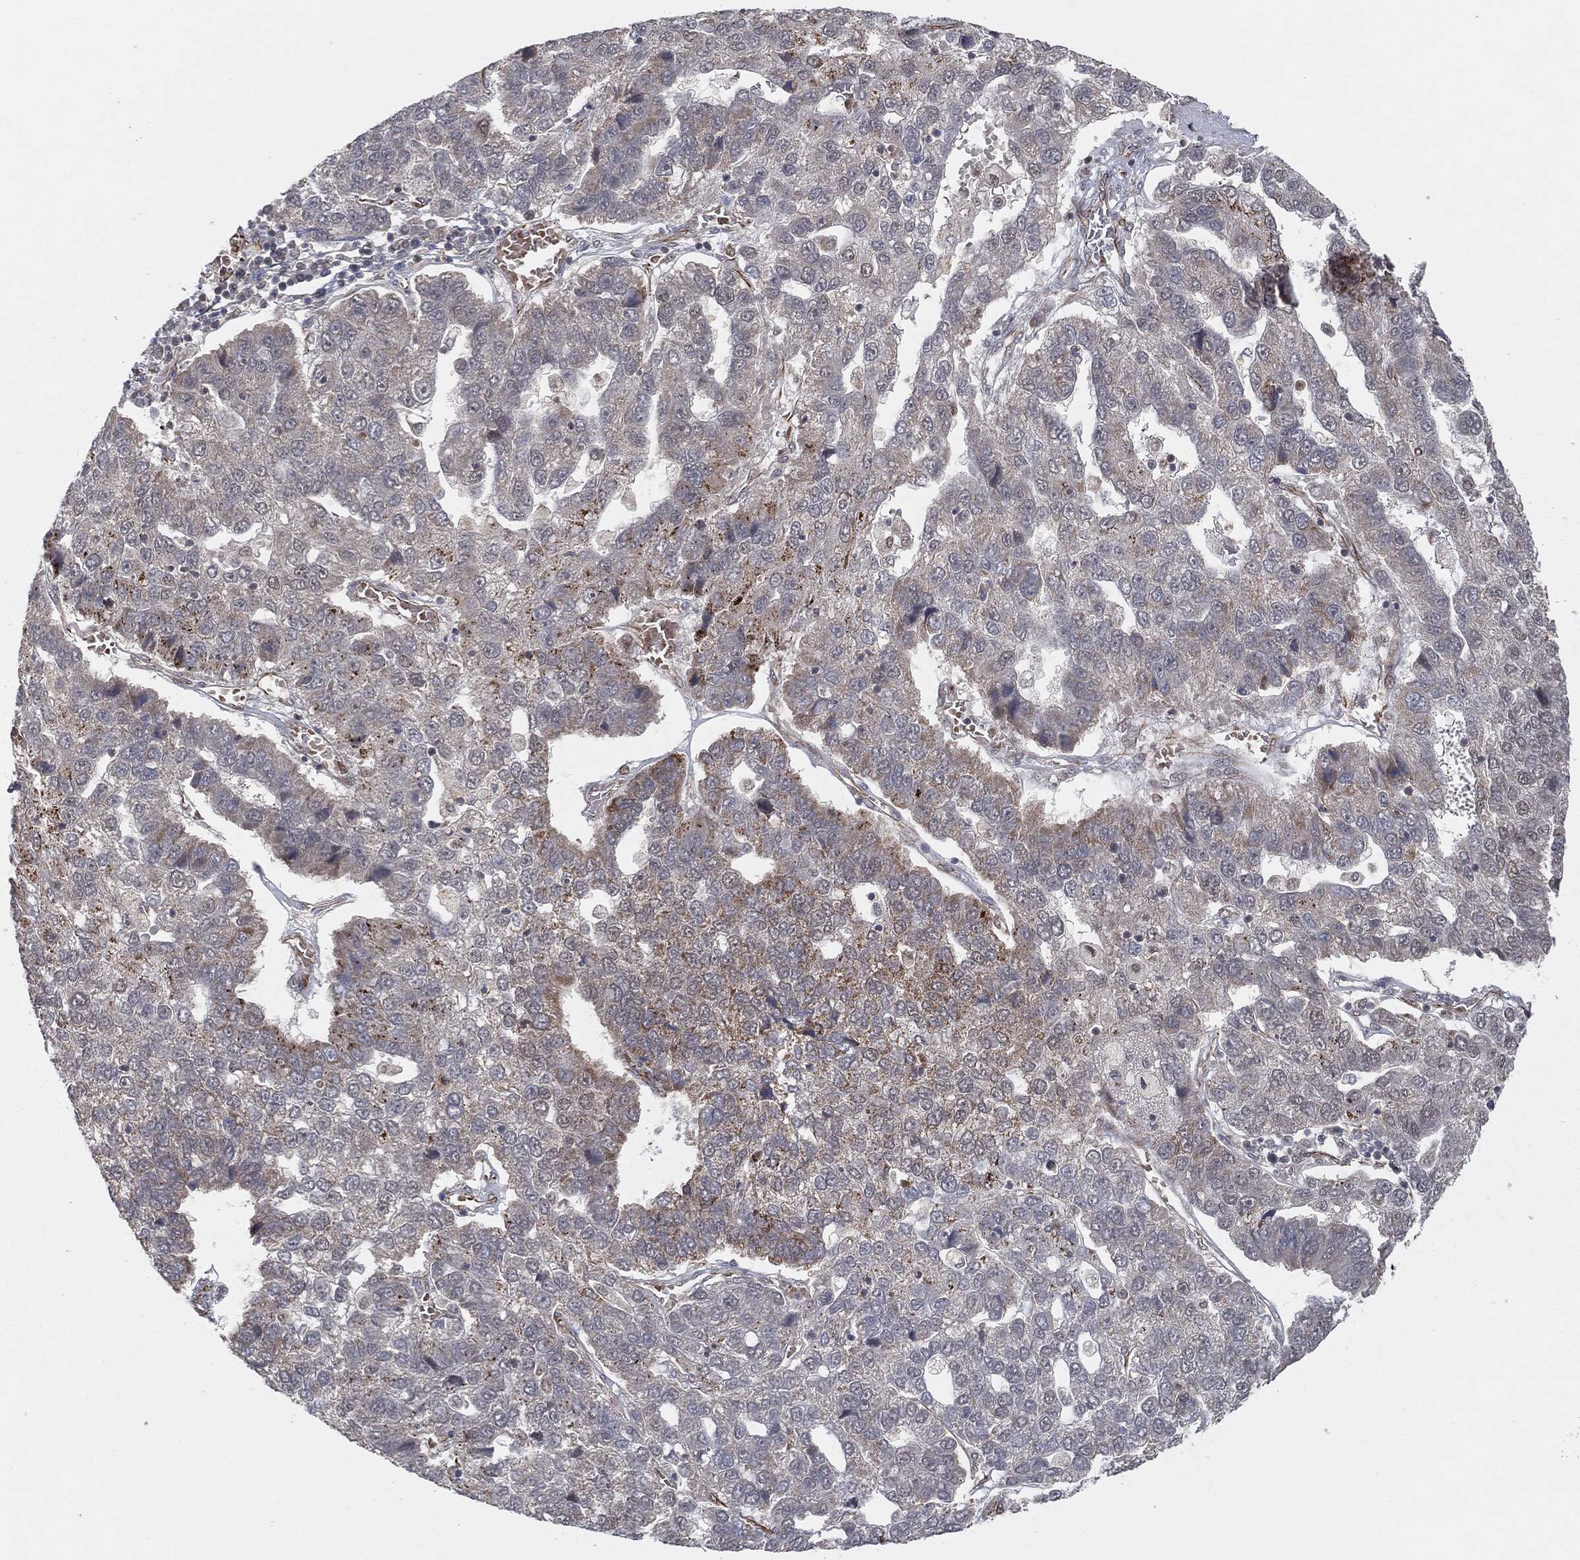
{"staining": {"intensity": "moderate", "quantity": "<25%", "location": "cytoplasmic/membranous"}, "tissue": "pancreatic cancer", "cell_type": "Tumor cells", "image_type": "cancer", "snomed": [{"axis": "morphology", "description": "Adenocarcinoma, NOS"}, {"axis": "topography", "description": "Pancreas"}], "caption": "Tumor cells show low levels of moderate cytoplasmic/membranous positivity in about <25% of cells in pancreatic cancer. Using DAB (3,3'-diaminobenzidine) (brown) and hematoxylin (blue) stains, captured at high magnification using brightfield microscopy.", "gene": "TP53RK", "patient": {"sex": "female", "age": 61}}